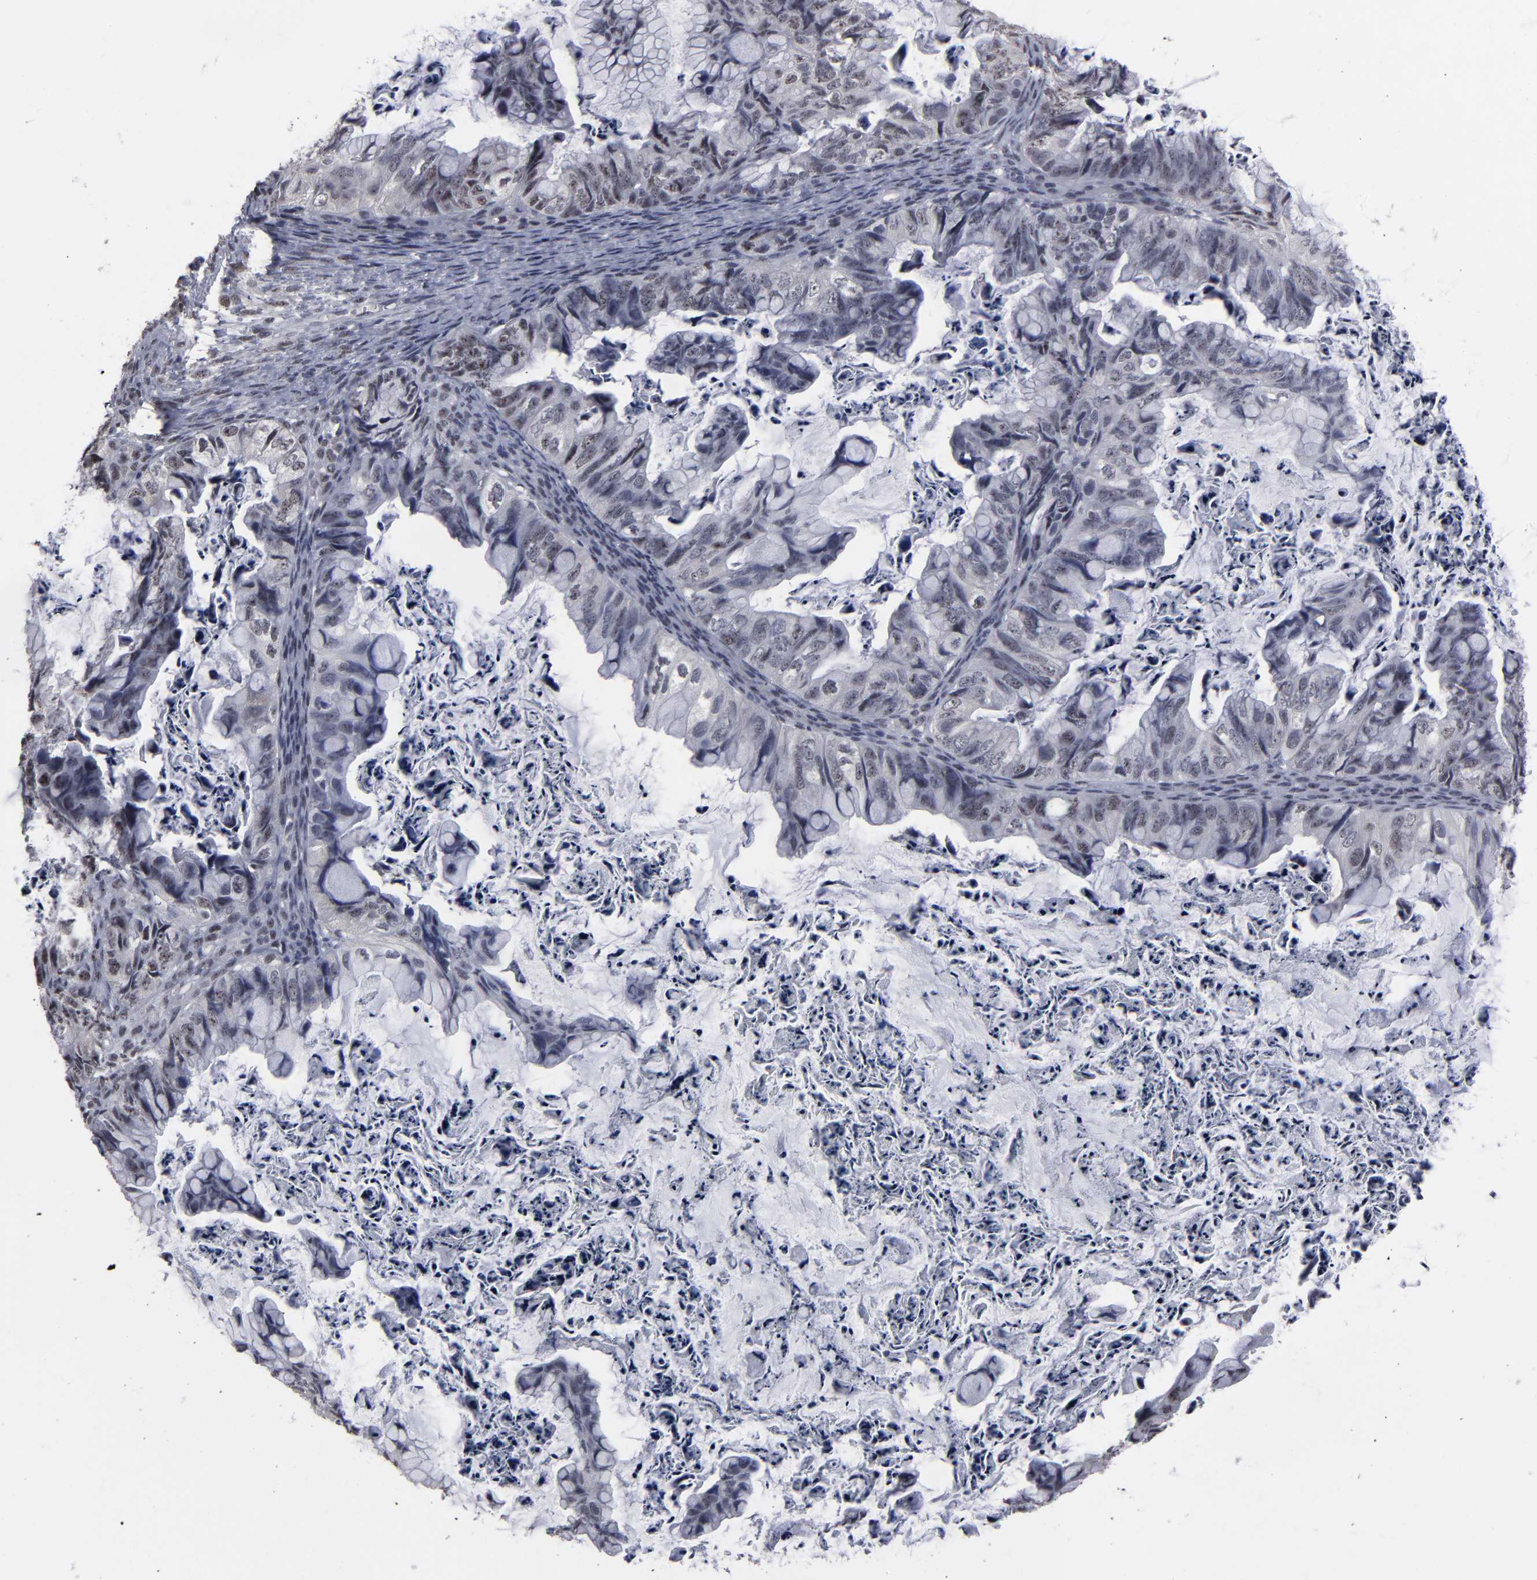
{"staining": {"intensity": "weak", "quantity": "<25%", "location": "nuclear"}, "tissue": "ovarian cancer", "cell_type": "Tumor cells", "image_type": "cancer", "snomed": [{"axis": "morphology", "description": "Cystadenocarcinoma, mucinous, NOS"}, {"axis": "topography", "description": "Ovary"}], "caption": "High power microscopy image of an immunohistochemistry (IHC) micrograph of ovarian cancer, revealing no significant expression in tumor cells.", "gene": "SSRP1", "patient": {"sex": "female", "age": 36}}